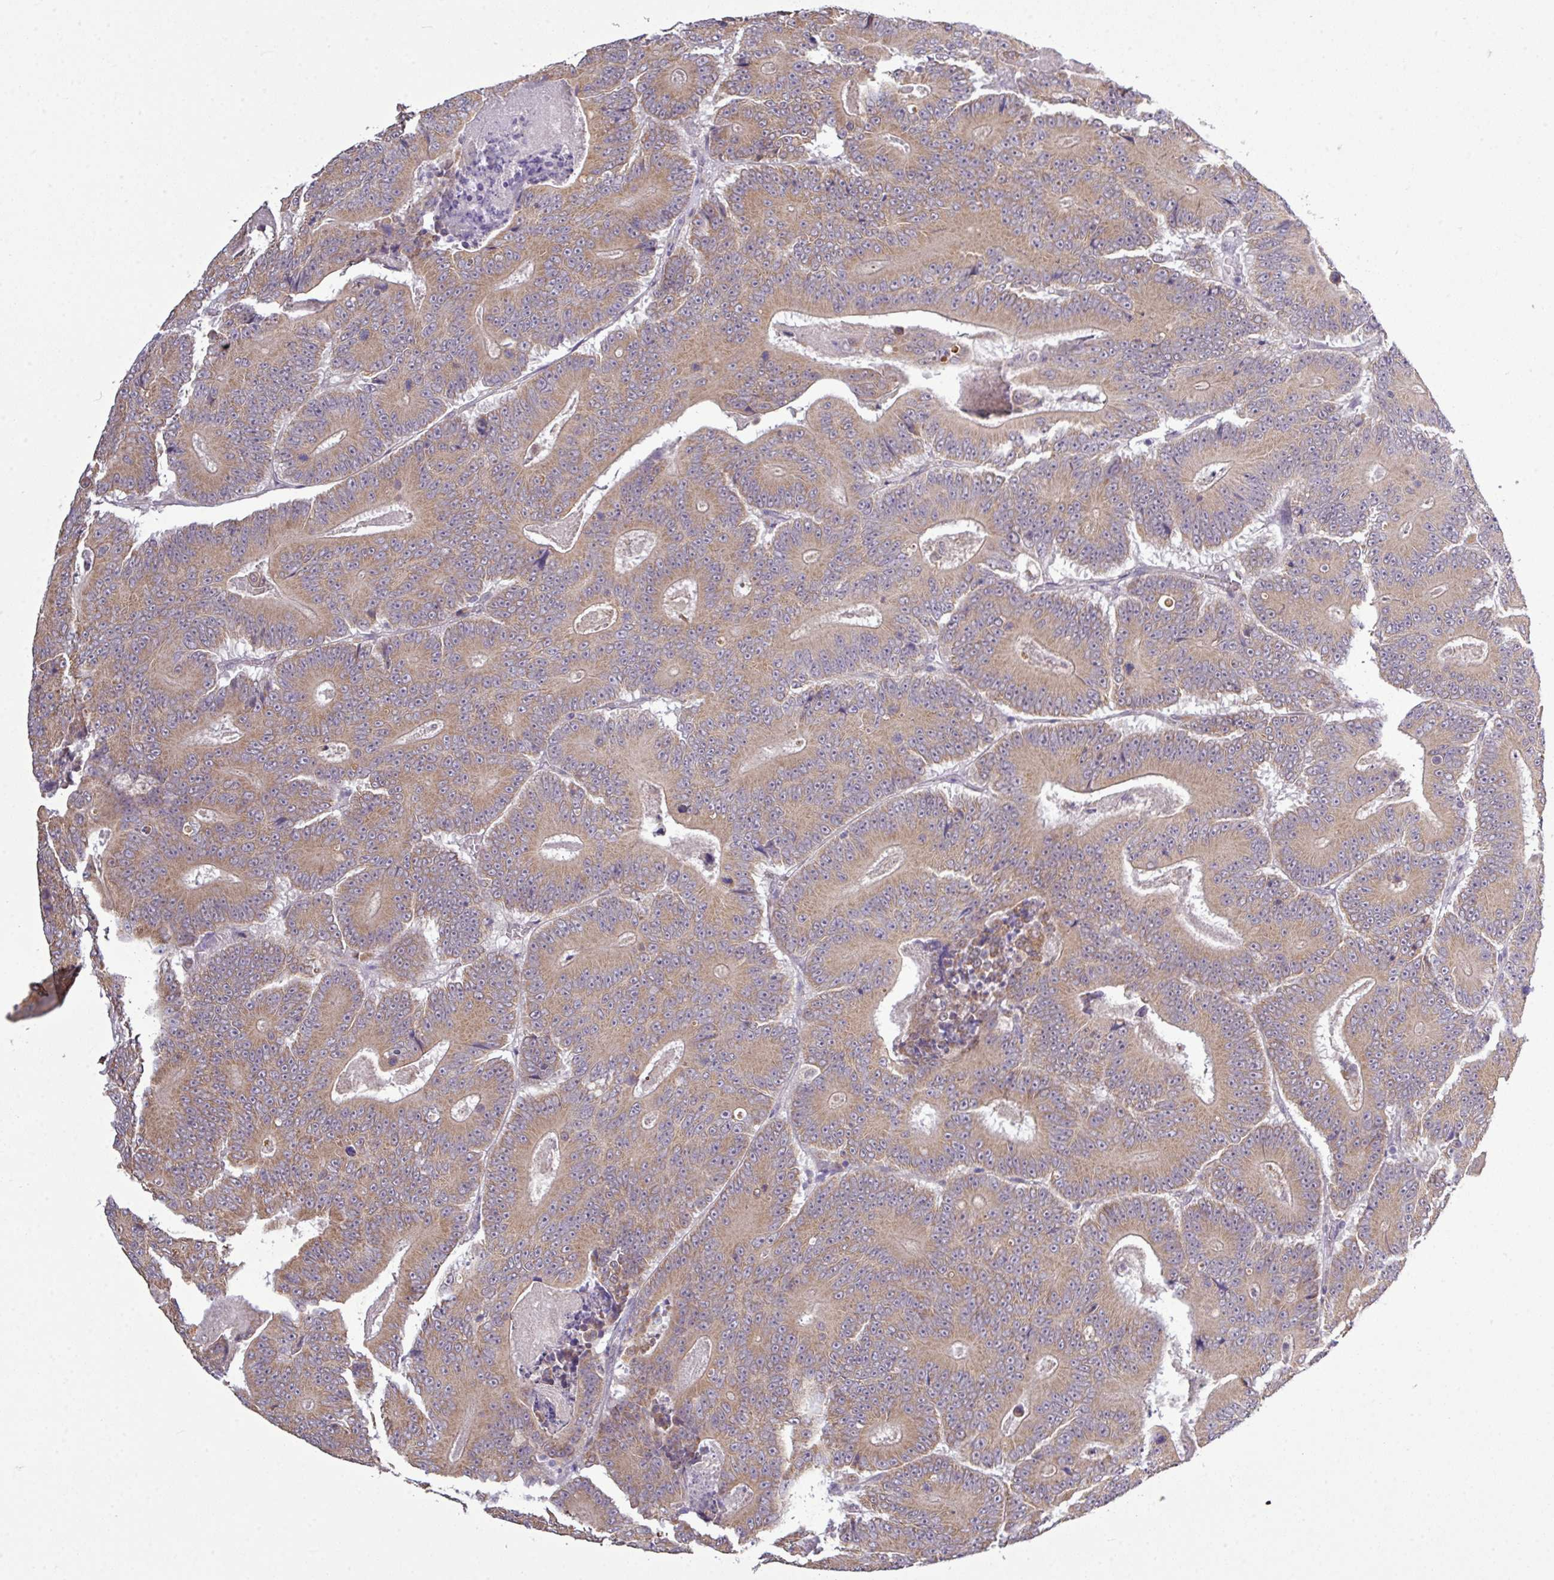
{"staining": {"intensity": "moderate", "quantity": ">75%", "location": "cytoplasmic/membranous"}, "tissue": "colorectal cancer", "cell_type": "Tumor cells", "image_type": "cancer", "snomed": [{"axis": "morphology", "description": "Adenocarcinoma, NOS"}, {"axis": "topography", "description": "Colon"}], "caption": "Immunohistochemical staining of adenocarcinoma (colorectal) demonstrates moderate cytoplasmic/membranous protein staining in about >75% of tumor cells. Nuclei are stained in blue.", "gene": "ZNF217", "patient": {"sex": "male", "age": 83}}